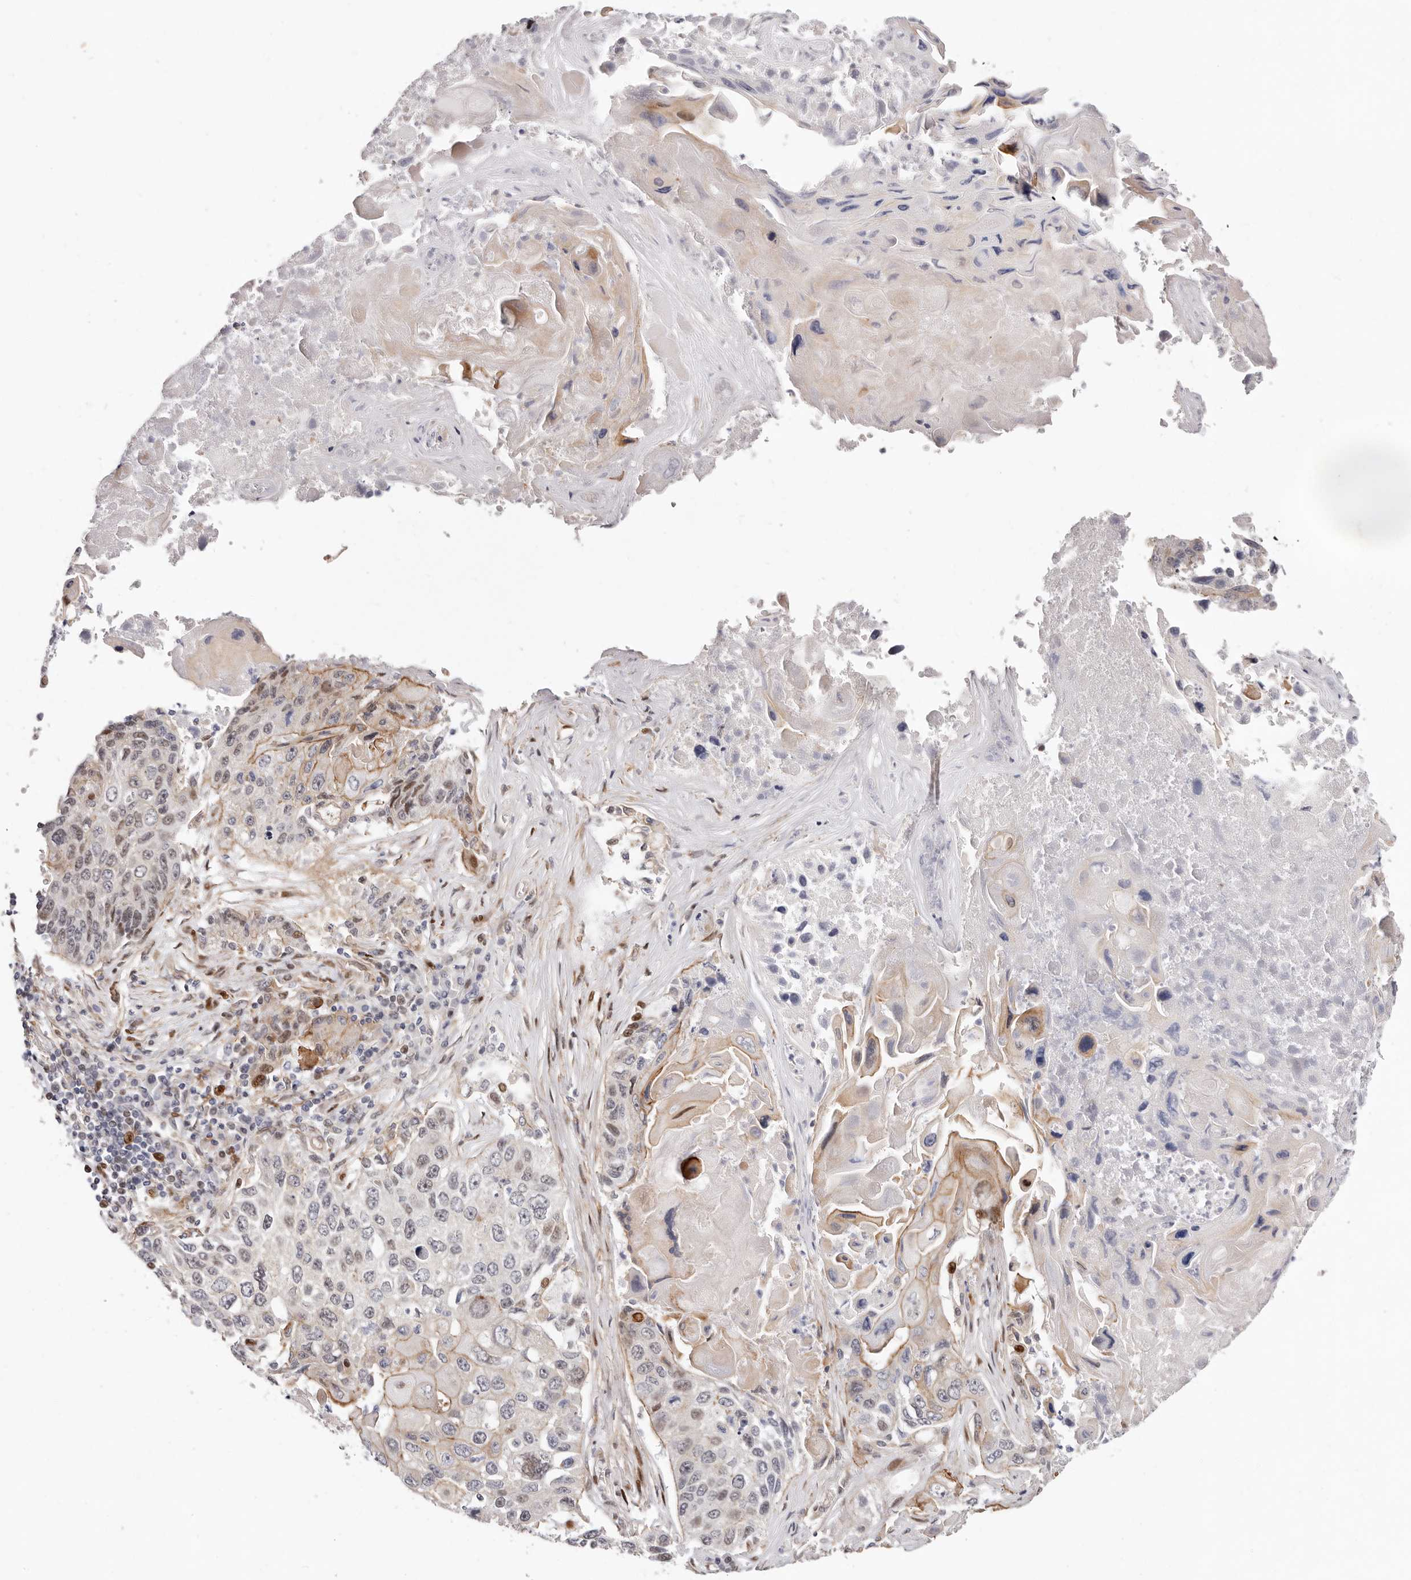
{"staining": {"intensity": "weak", "quantity": "25%-75%", "location": "cytoplasmic/membranous,nuclear"}, "tissue": "lung cancer", "cell_type": "Tumor cells", "image_type": "cancer", "snomed": [{"axis": "morphology", "description": "Squamous cell carcinoma, NOS"}, {"axis": "topography", "description": "Lung"}], "caption": "A micrograph of lung cancer stained for a protein demonstrates weak cytoplasmic/membranous and nuclear brown staining in tumor cells.", "gene": "EPHX3", "patient": {"sex": "male", "age": 61}}